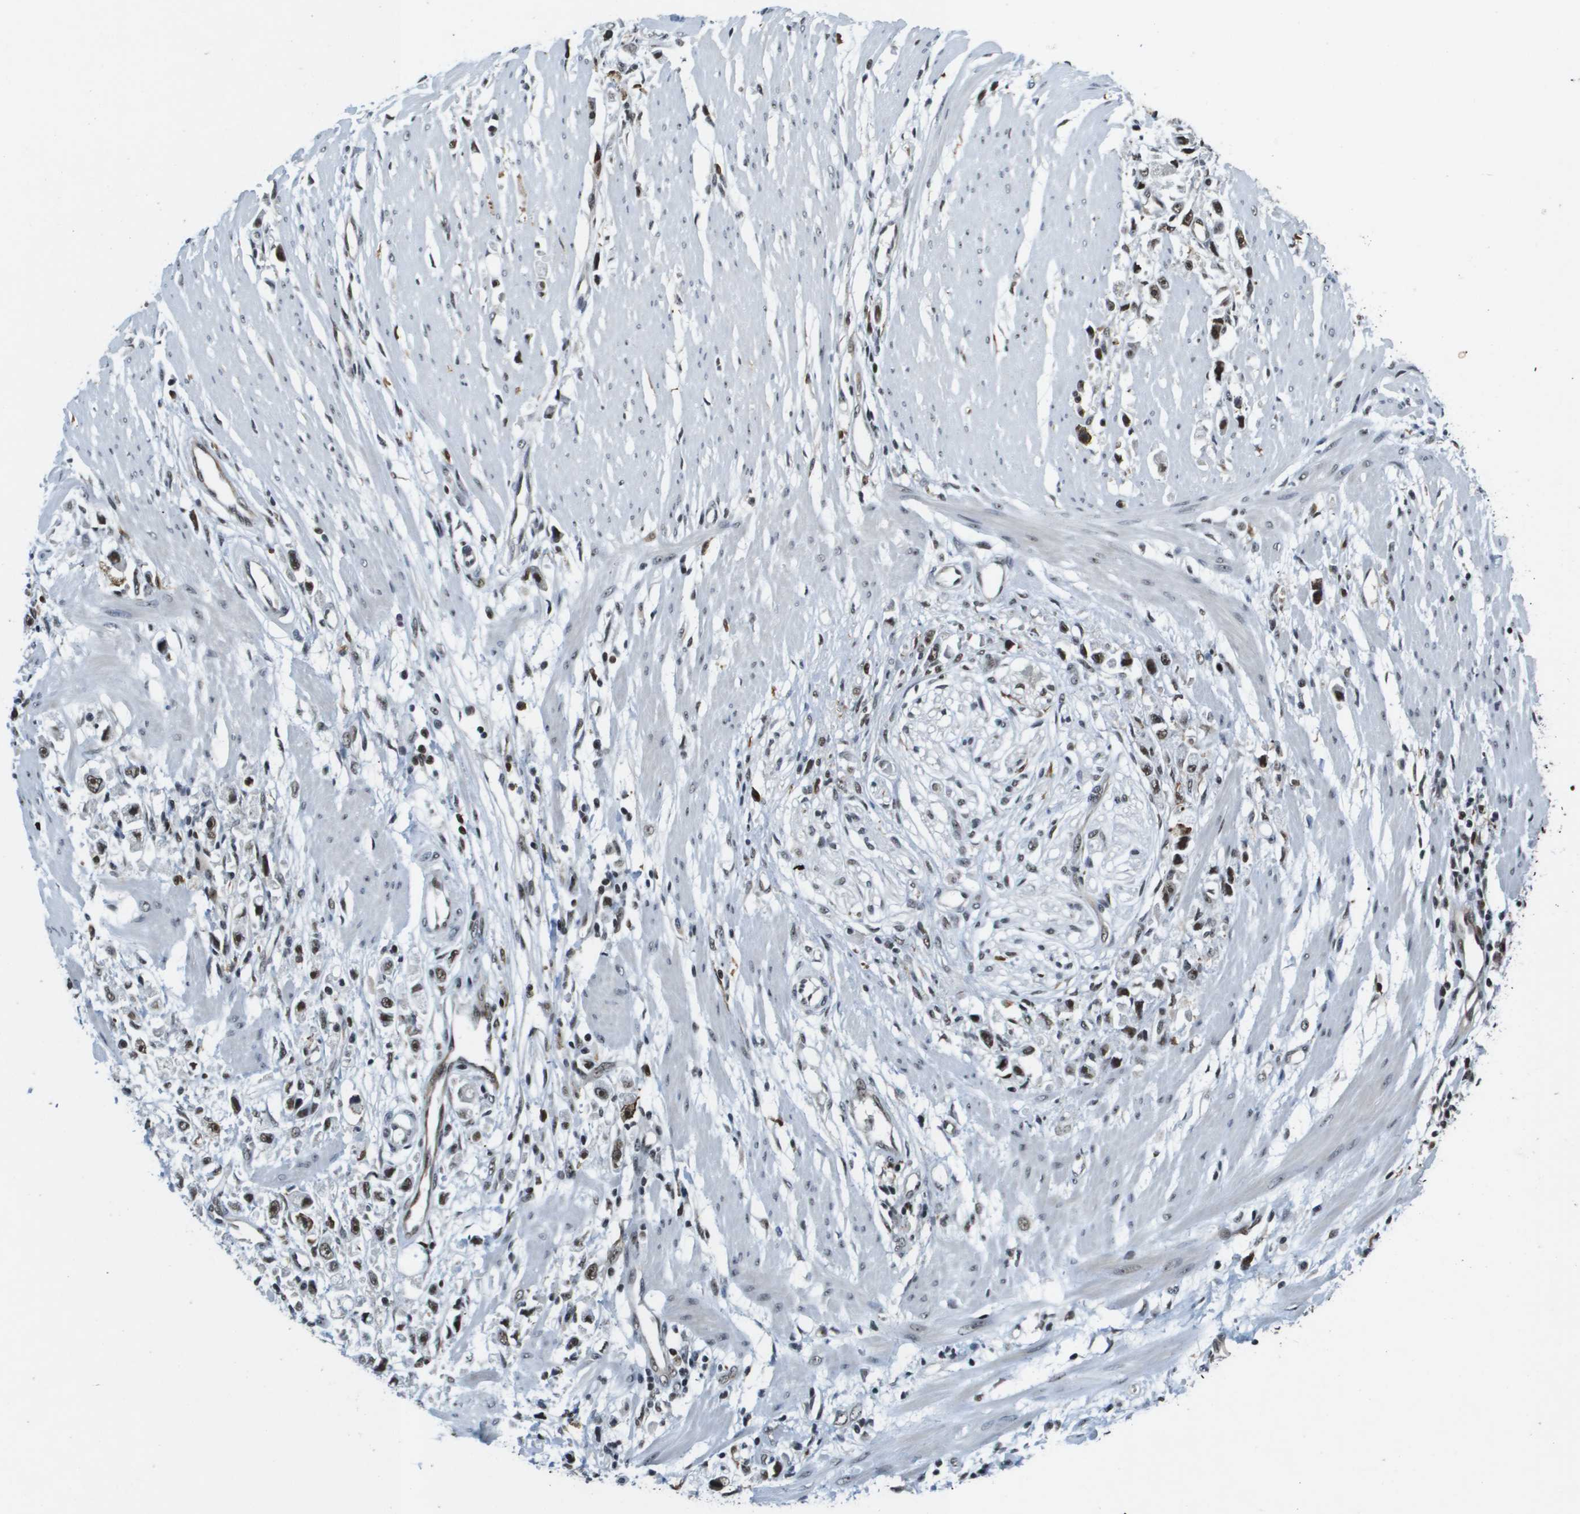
{"staining": {"intensity": "strong", "quantity": "25%-75%", "location": "nuclear"}, "tissue": "stomach cancer", "cell_type": "Tumor cells", "image_type": "cancer", "snomed": [{"axis": "morphology", "description": "Adenocarcinoma, NOS"}, {"axis": "topography", "description": "Stomach"}], "caption": "The photomicrograph shows a brown stain indicating the presence of a protein in the nuclear of tumor cells in stomach adenocarcinoma. Nuclei are stained in blue.", "gene": "EP400", "patient": {"sex": "female", "age": 59}}